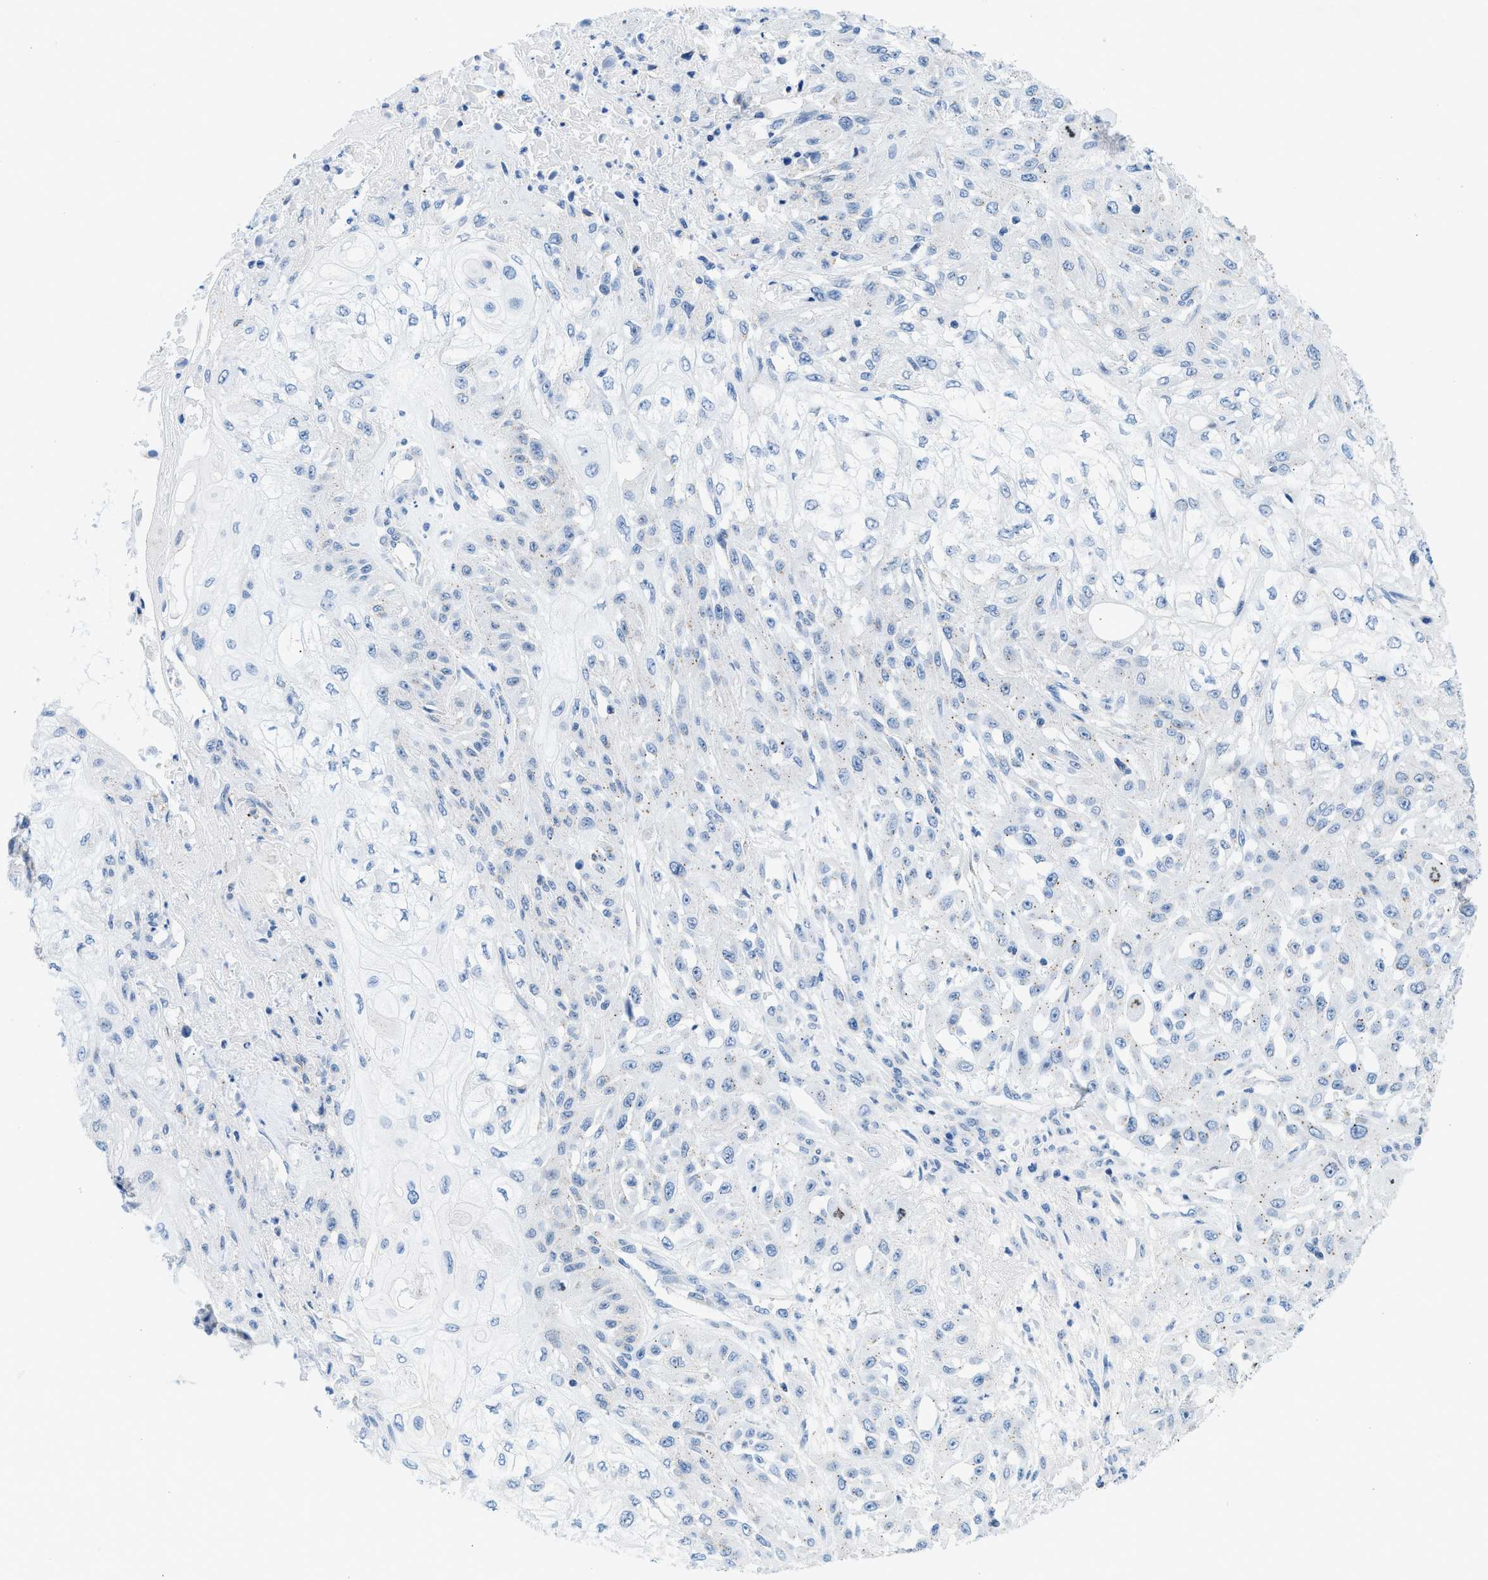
{"staining": {"intensity": "negative", "quantity": "none", "location": "none"}, "tissue": "skin cancer", "cell_type": "Tumor cells", "image_type": "cancer", "snomed": [{"axis": "morphology", "description": "Squamous cell carcinoma, NOS"}, {"axis": "morphology", "description": "Squamous cell carcinoma, metastatic, NOS"}, {"axis": "topography", "description": "Skin"}, {"axis": "topography", "description": "Lymph node"}], "caption": "A histopathology image of human skin cancer is negative for staining in tumor cells.", "gene": "FDCSP", "patient": {"sex": "male", "age": 75}}